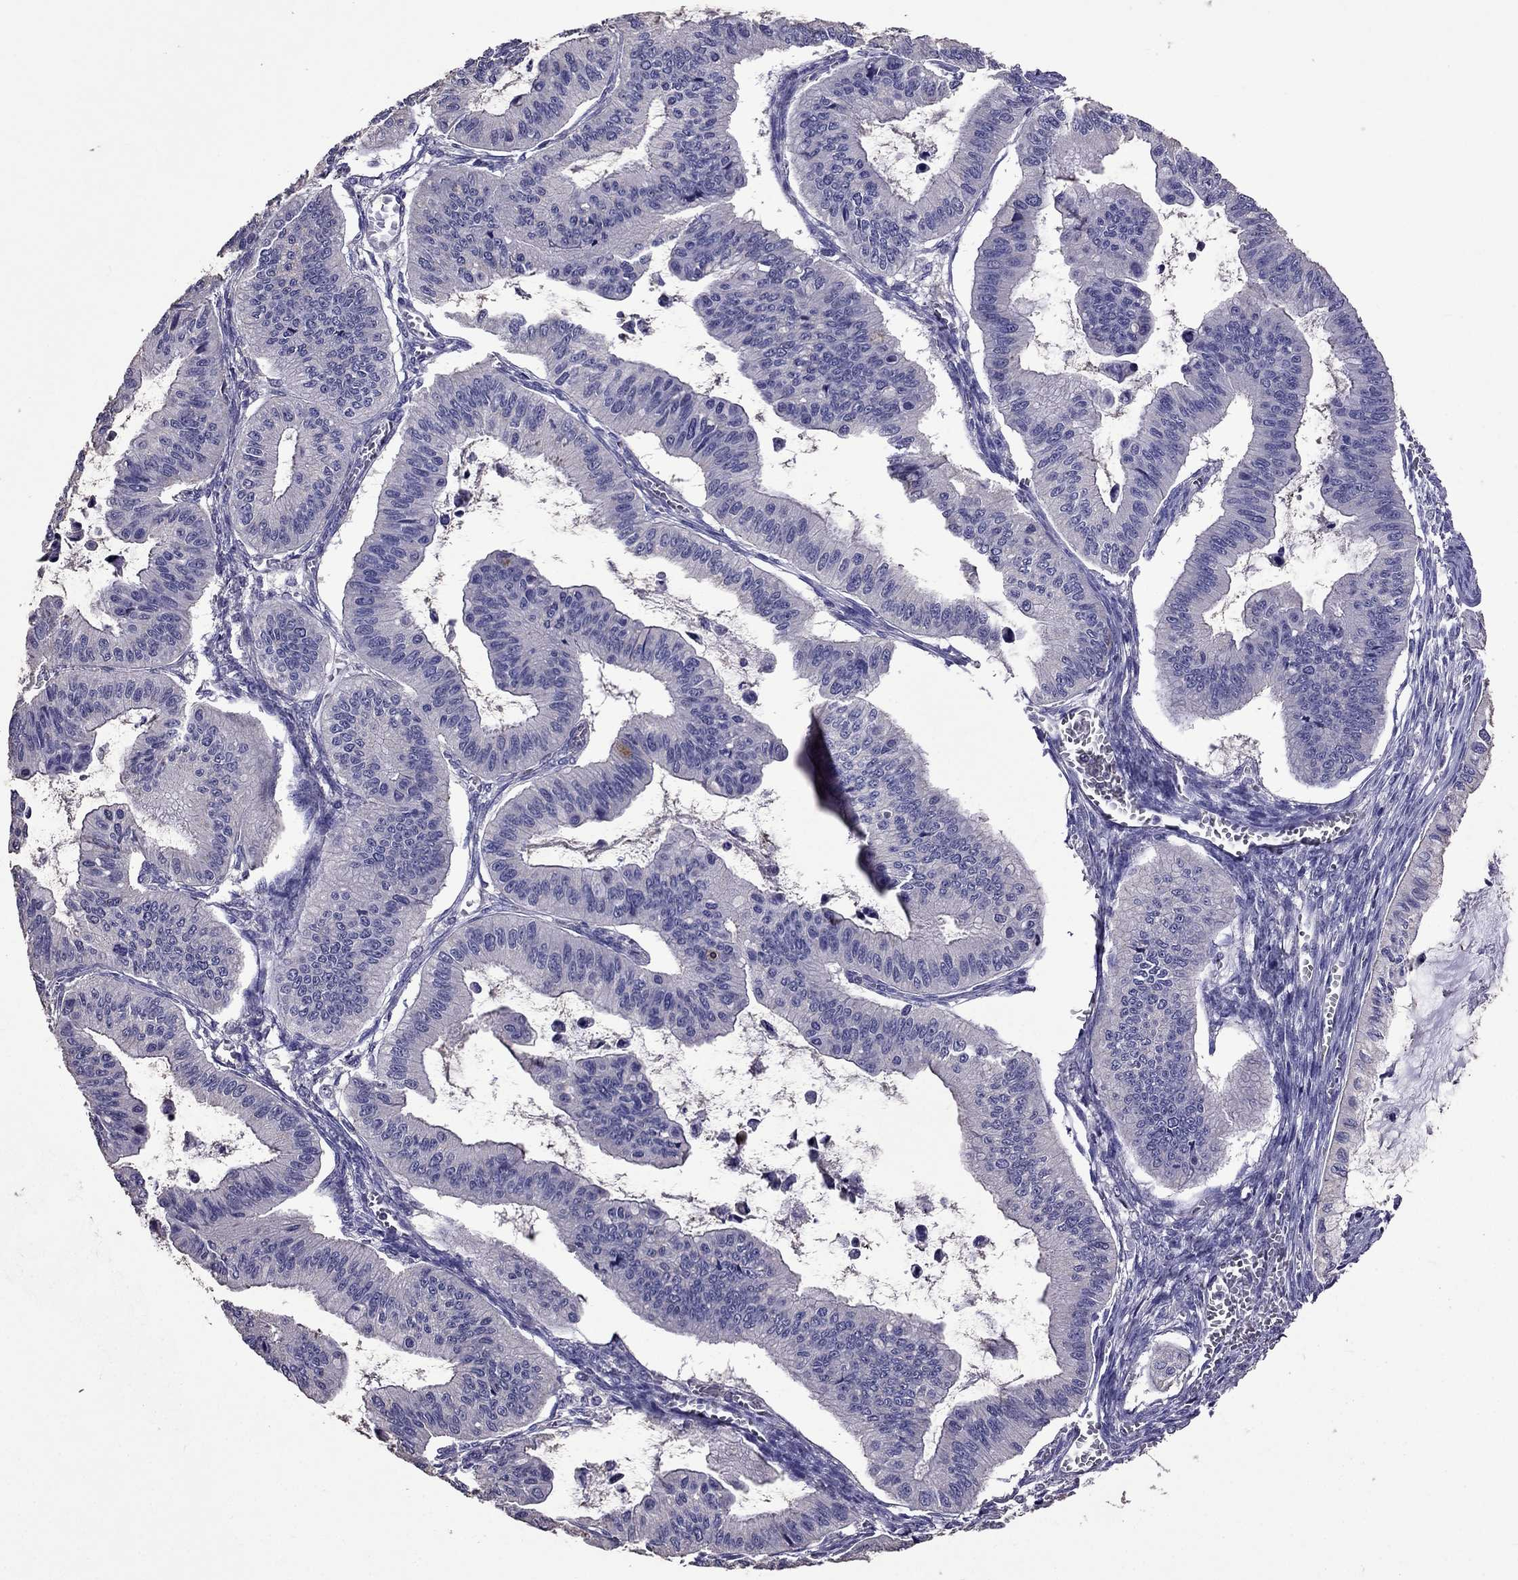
{"staining": {"intensity": "negative", "quantity": "none", "location": "none"}, "tissue": "ovarian cancer", "cell_type": "Tumor cells", "image_type": "cancer", "snomed": [{"axis": "morphology", "description": "Cystadenocarcinoma, mucinous, NOS"}, {"axis": "topography", "description": "Ovary"}], "caption": "An IHC image of mucinous cystadenocarcinoma (ovarian) is shown. There is no staining in tumor cells of mucinous cystadenocarcinoma (ovarian).", "gene": "NKX3-1", "patient": {"sex": "female", "age": 72}}